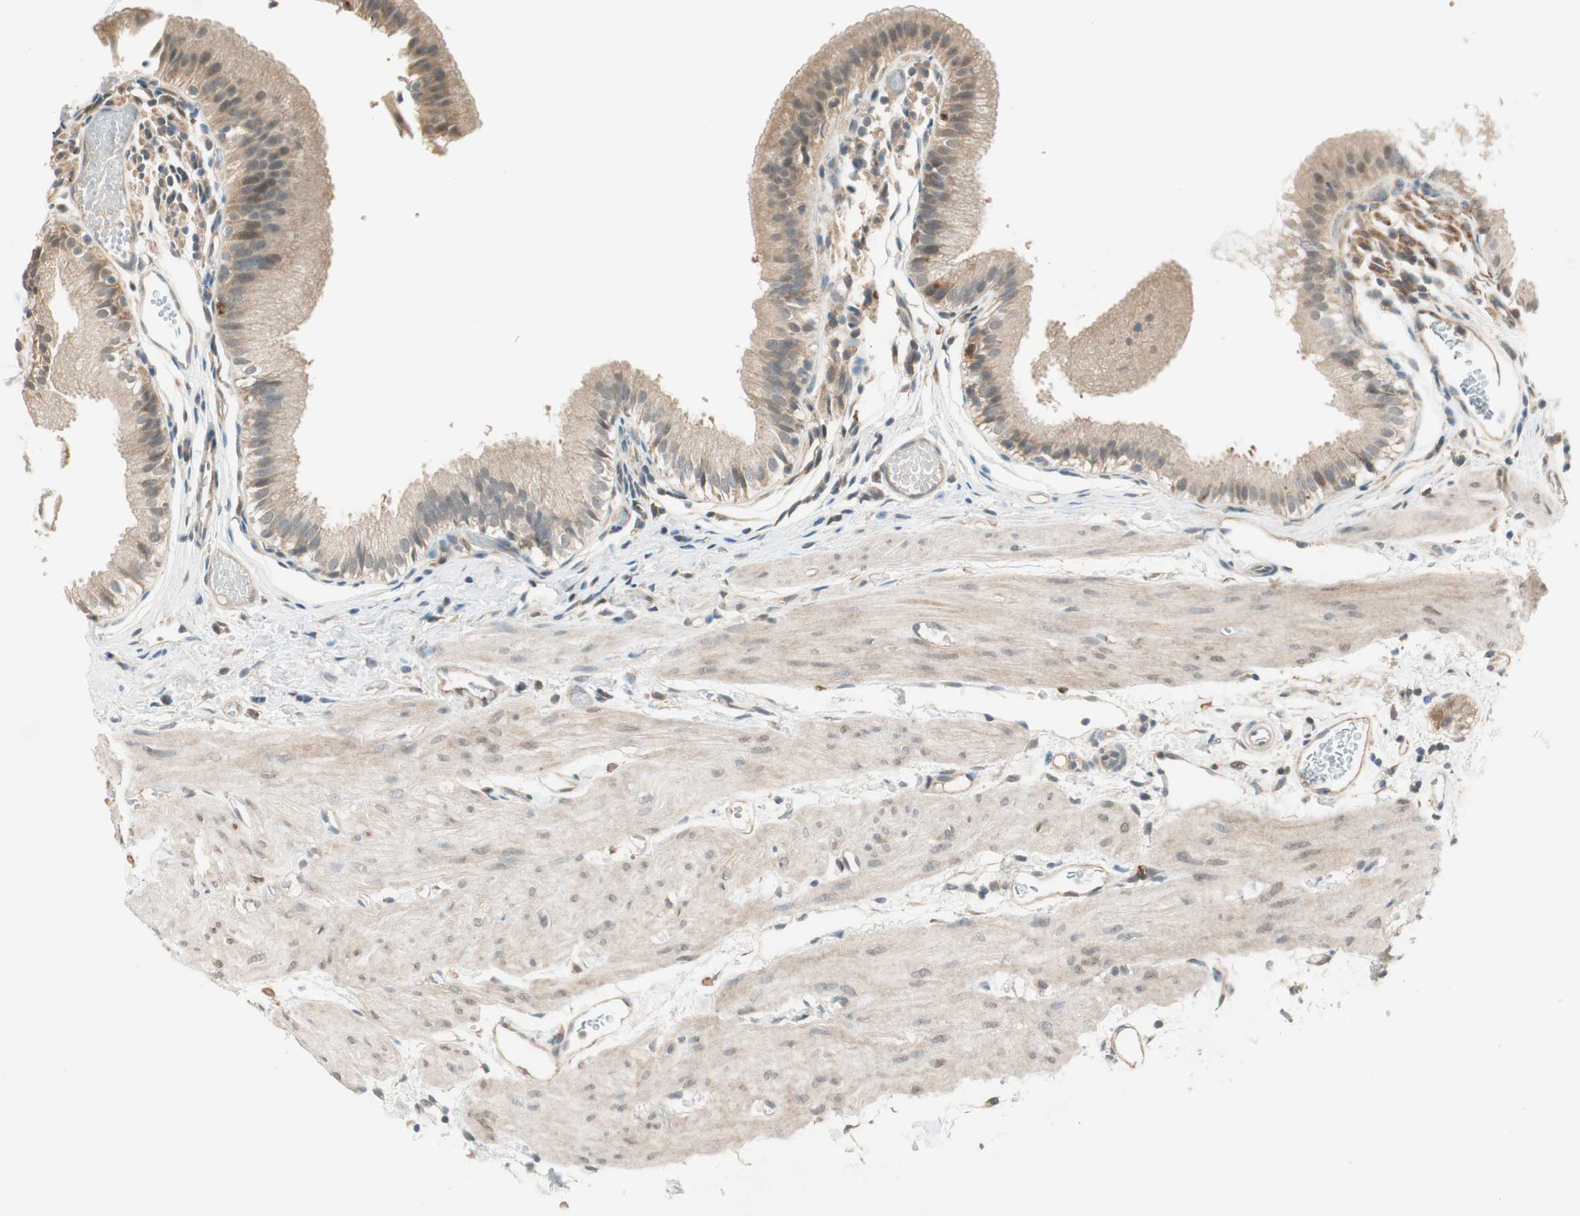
{"staining": {"intensity": "moderate", "quantity": ">75%", "location": "cytoplasmic/membranous,nuclear"}, "tissue": "gallbladder", "cell_type": "Glandular cells", "image_type": "normal", "snomed": [{"axis": "morphology", "description": "Normal tissue, NOS"}, {"axis": "topography", "description": "Gallbladder"}], "caption": "About >75% of glandular cells in benign human gallbladder reveal moderate cytoplasmic/membranous,nuclear protein staining as visualized by brown immunohistochemical staining.", "gene": "PSMD8", "patient": {"sex": "female", "age": 26}}